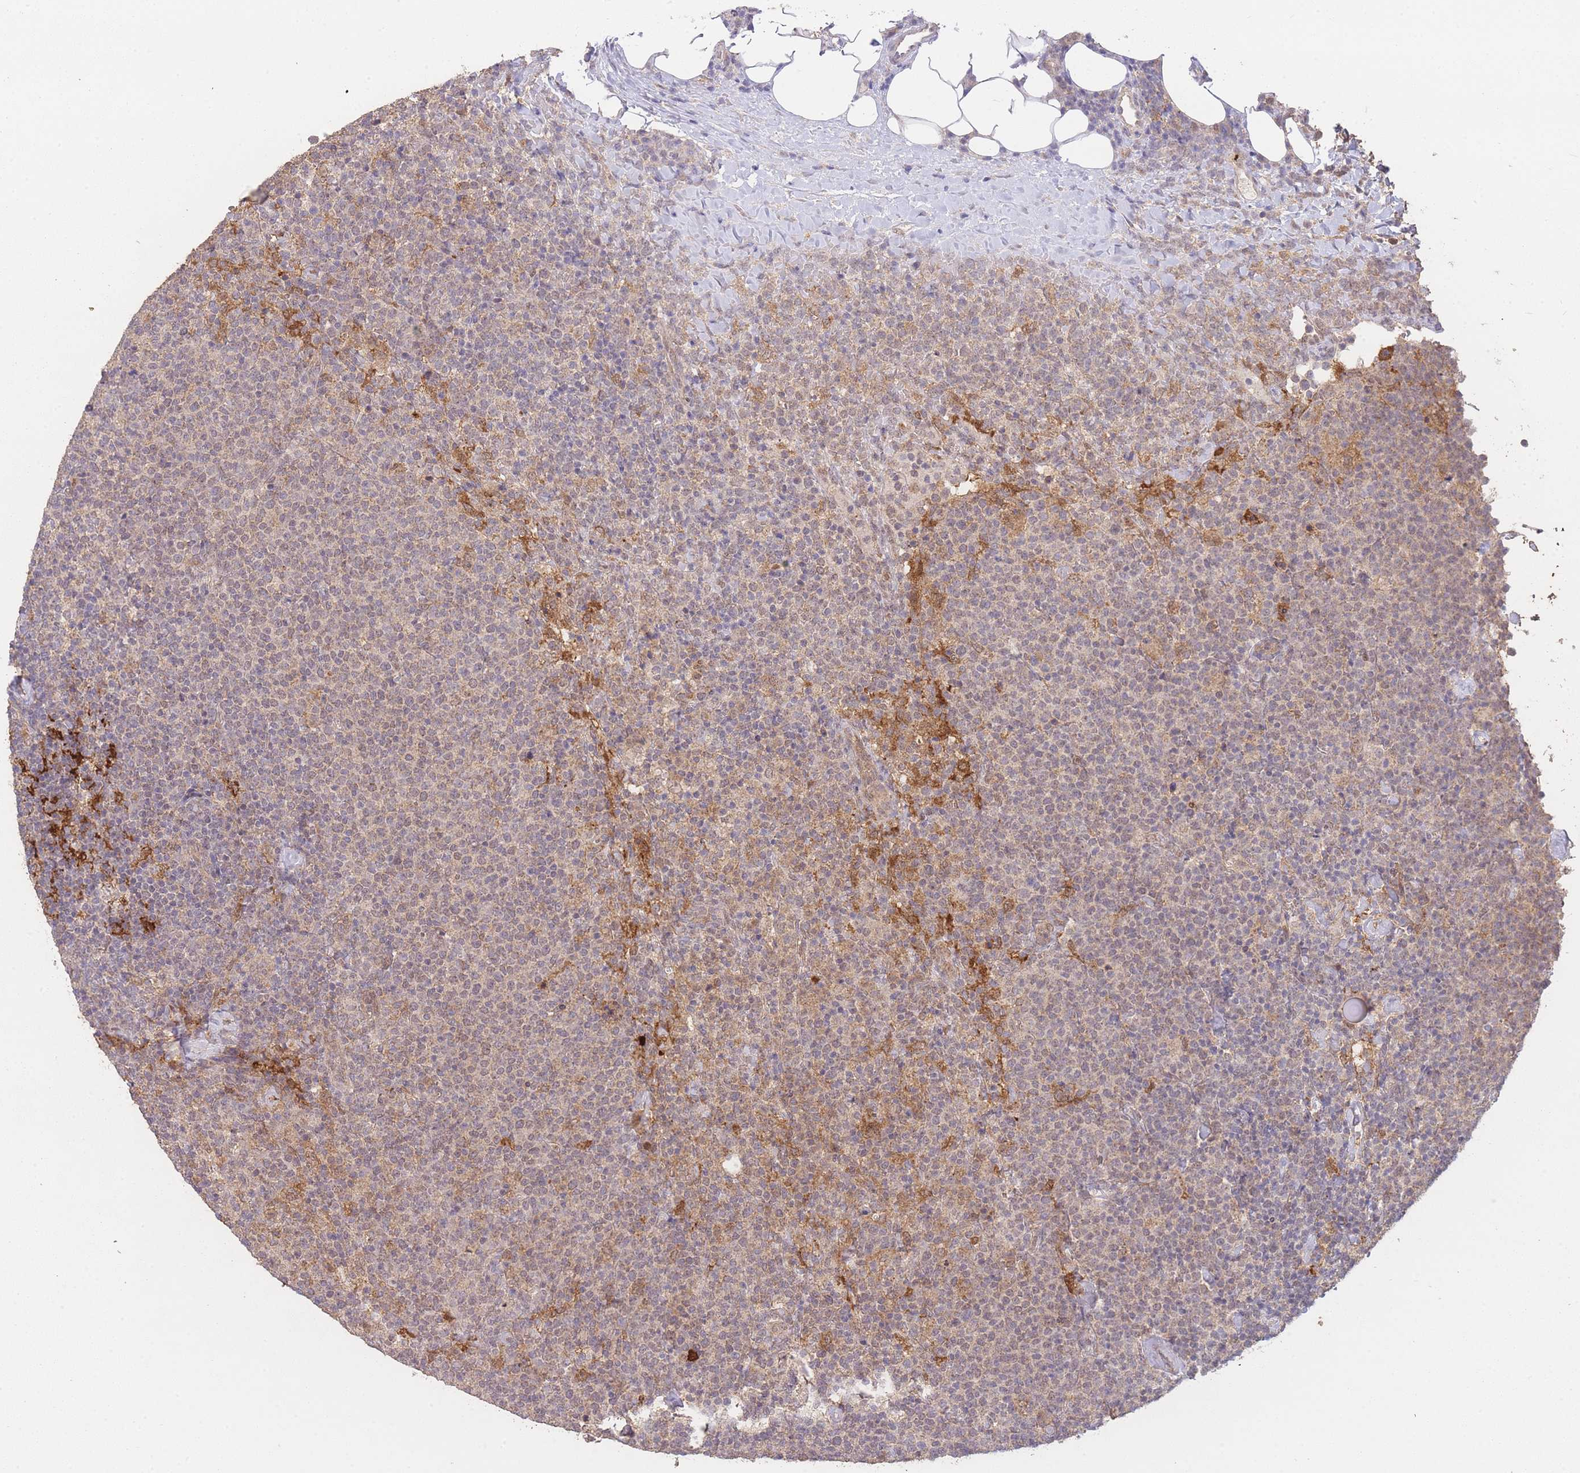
{"staining": {"intensity": "weak", "quantity": "<25%", "location": "cytoplasmic/membranous"}, "tissue": "lymphoma", "cell_type": "Tumor cells", "image_type": "cancer", "snomed": [{"axis": "morphology", "description": "Malignant lymphoma, non-Hodgkin's type, High grade"}, {"axis": "topography", "description": "Lymph node"}], "caption": "A histopathology image of high-grade malignant lymphoma, non-Hodgkin's type stained for a protein displays no brown staining in tumor cells.", "gene": "RNF144B", "patient": {"sex": "male", "age": 61}}